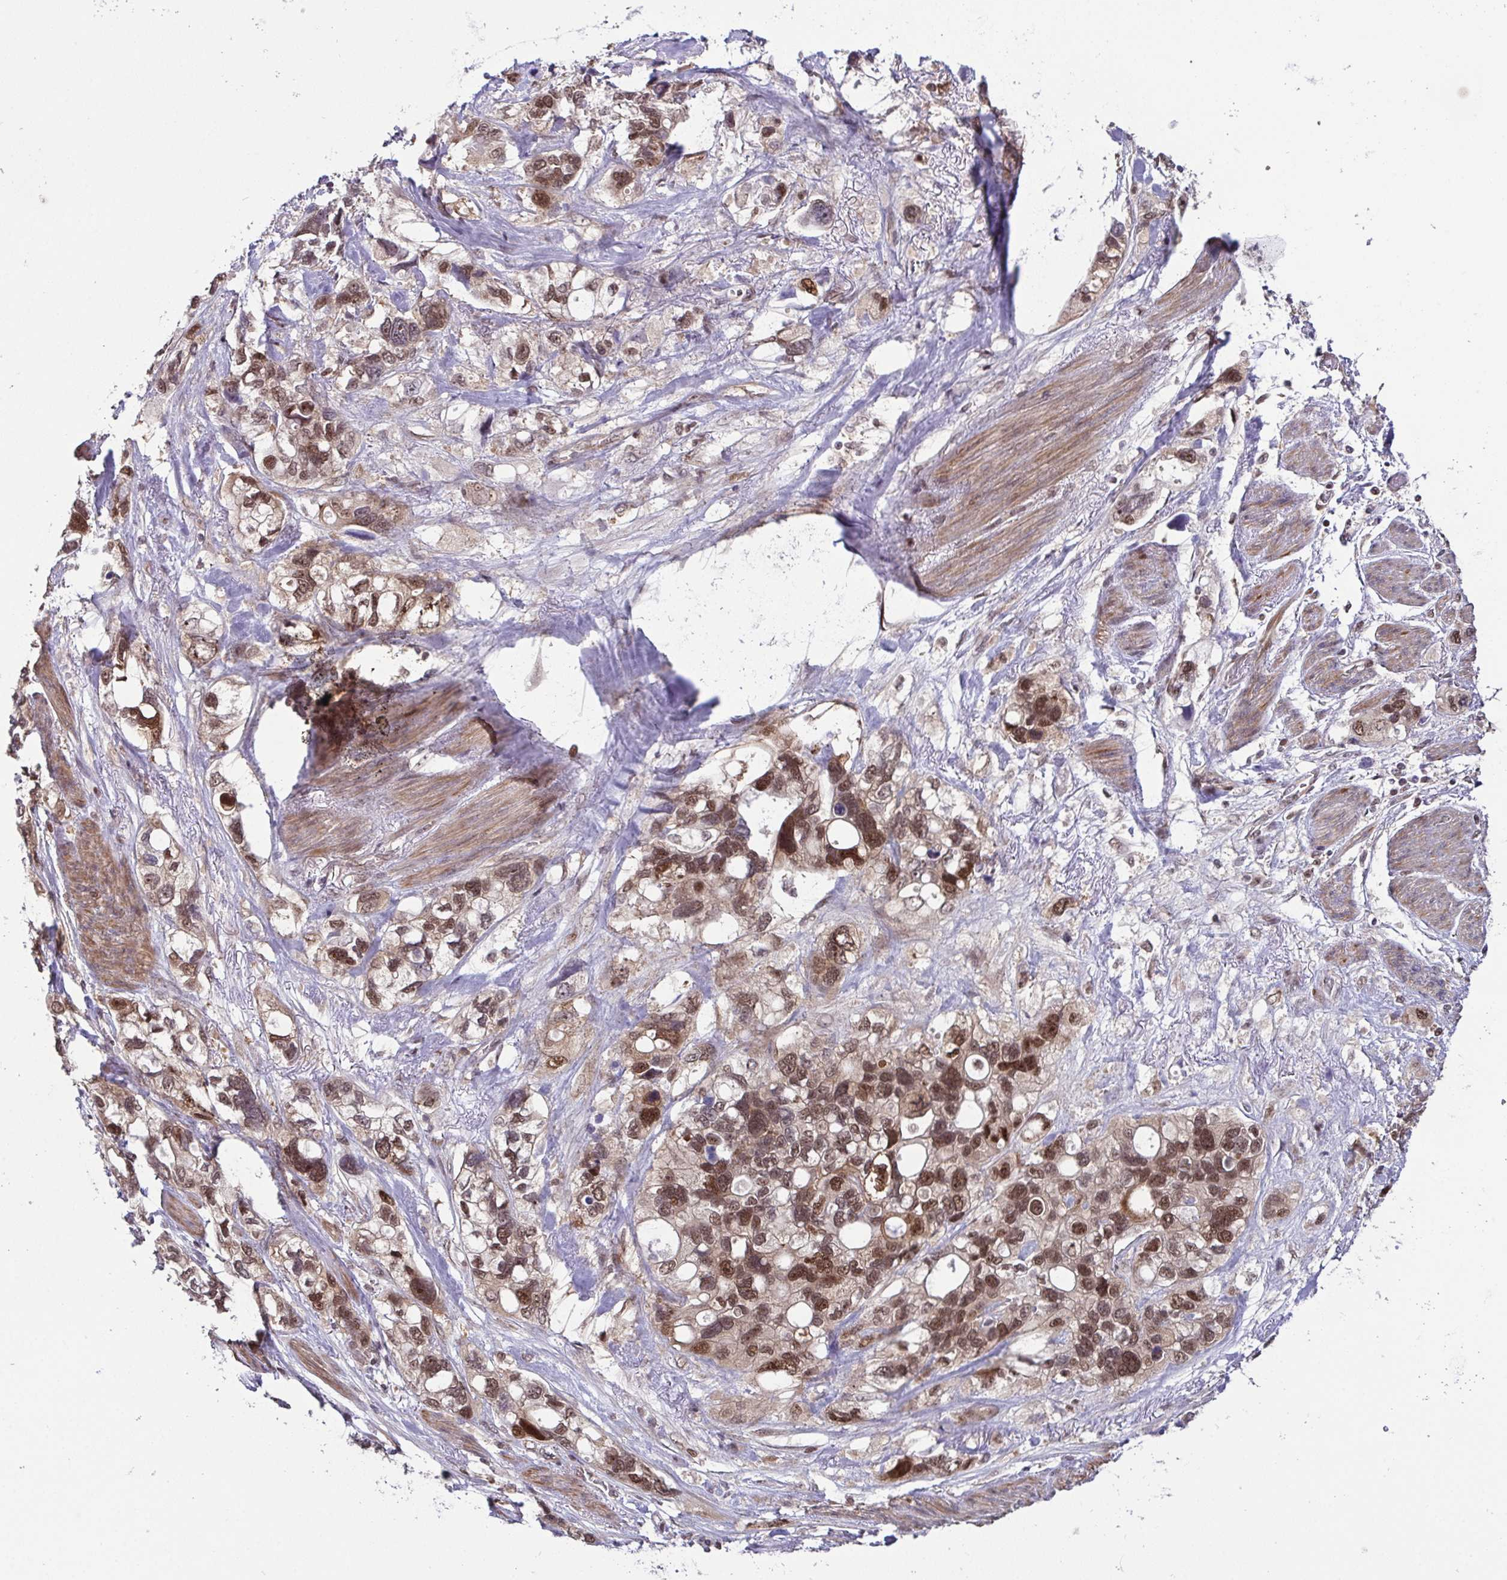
{"staining": {"intensity": "moderate", "quantity": ">75%", "location": "nuclear"}, "tissue": "stomach cancer", "cell_type": "Tumor cells", "image_type": "cancer", "snomed": [{"axis": "morphology", "description": "Adenocarcinoma, NOS"}, {"axis": "topography", "description": "Stomach, upper"}], "caption": "Immunohistochemistry (IHC) image of stomach adenocarcinoma stained for a protein (brown), which shows medium levels of moderate nuclear positivity in about >75% of tumor cells.", "gene": "DNAJB1", "patient": {"sex": "female", "age": 81}}